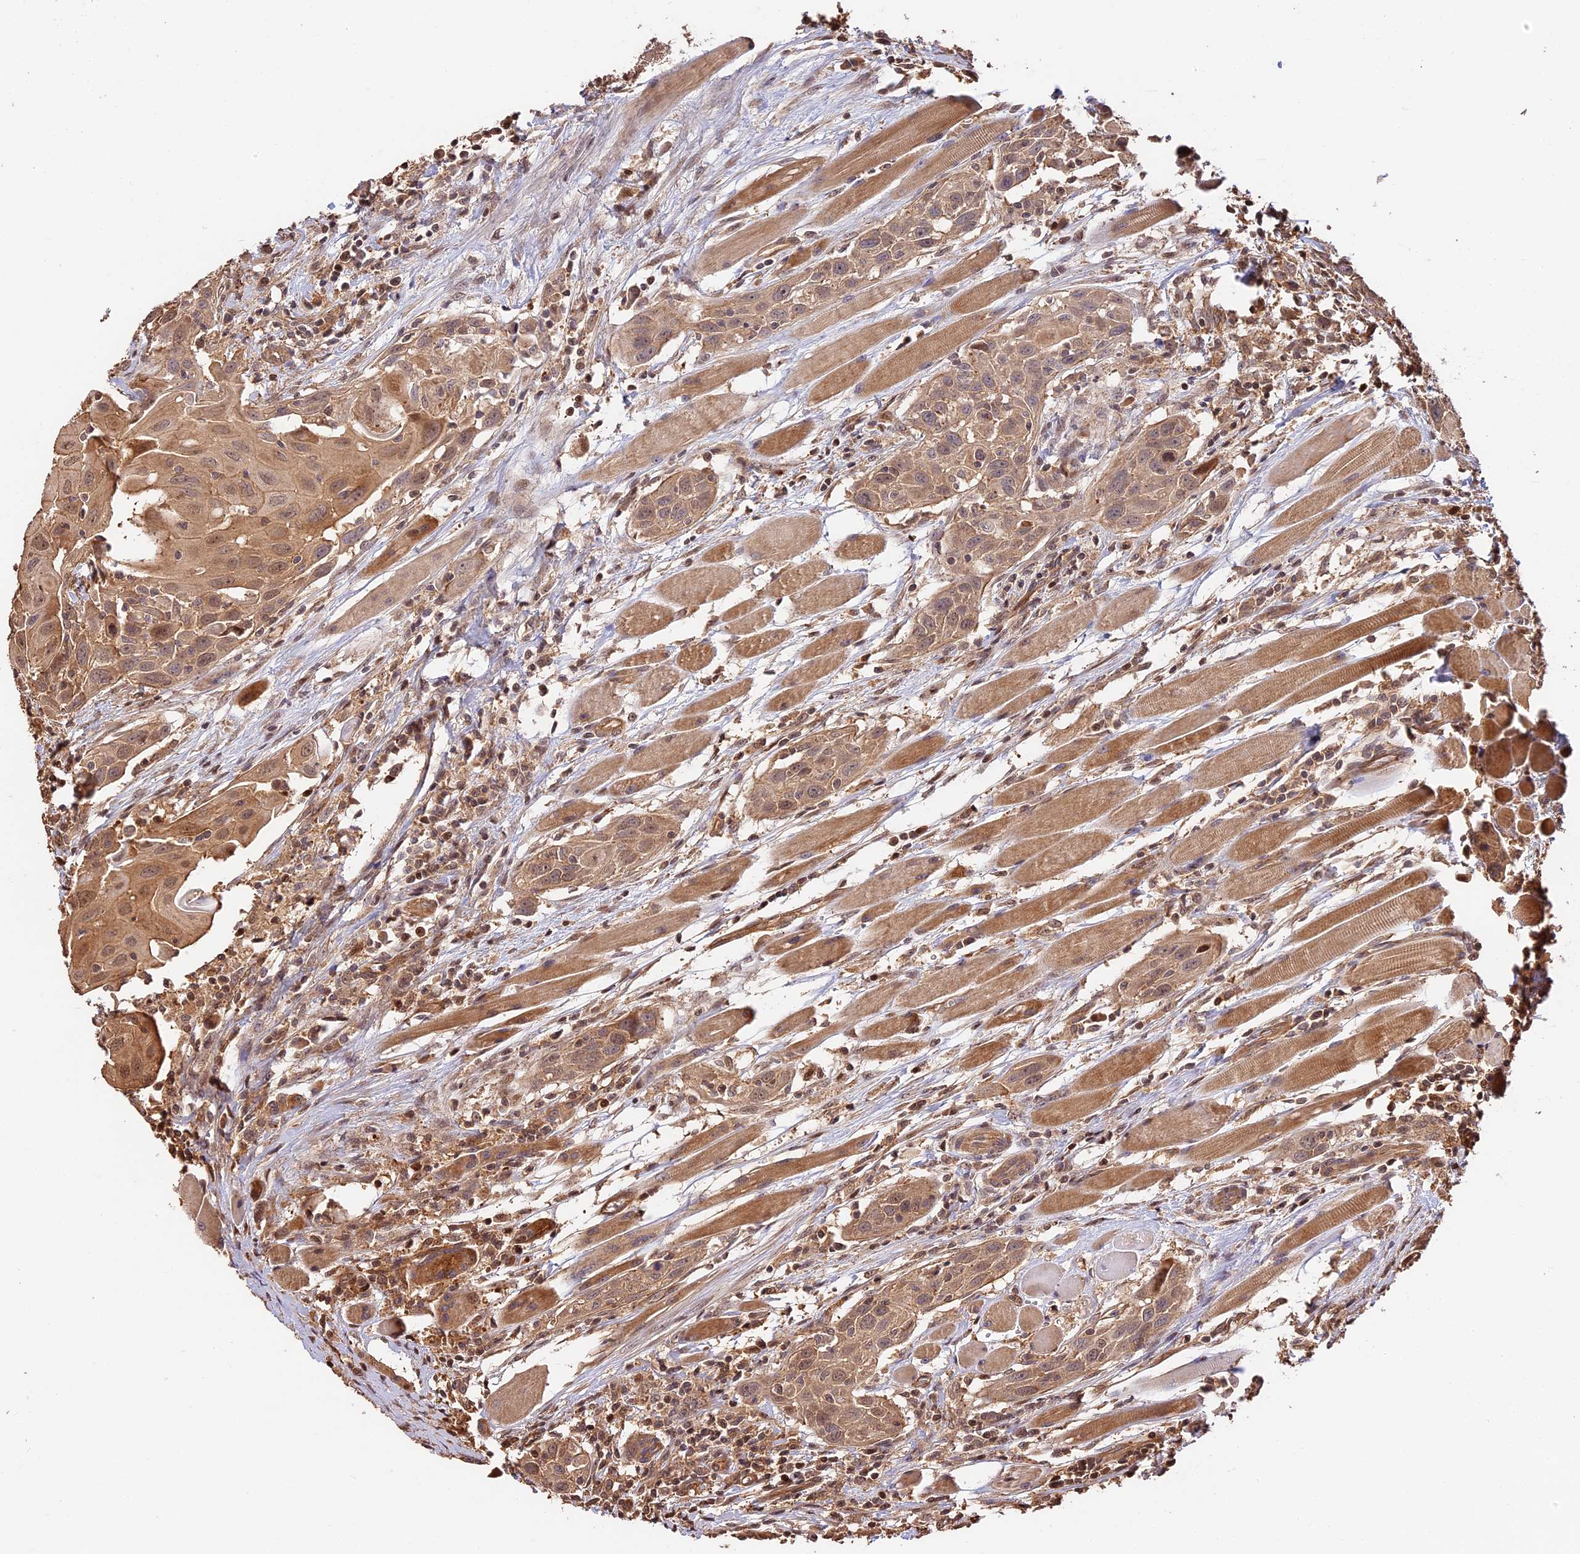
{"staining": {"intensity": "weak", "quantity": ">75%", "location": "cytoplasmic/membranous"}, "tissue": "head and neck cancer", "cell_type": "Tumor cells", "image_type": "cancer", "snomed": [{"axis": "morphology", "description": "Squamous cell carcinoma, NOS"}, {"axis": "topography", "description": "Oral tissue"}, {"axis": "topography", "description": "Head-Neck"}], "caption": "Immunohistochemistry of head and neck squamous cell carcinoma shows low levels of weak cytoplasmic/membranous staining in about >75% of tumor cells. (DAB (3,3'-diaminobenzidine) IHC, brown staining for protein, blue staining for nuclei).", "gene": "PPP1R37", "patient": {"sex": "female", "age": 50}}